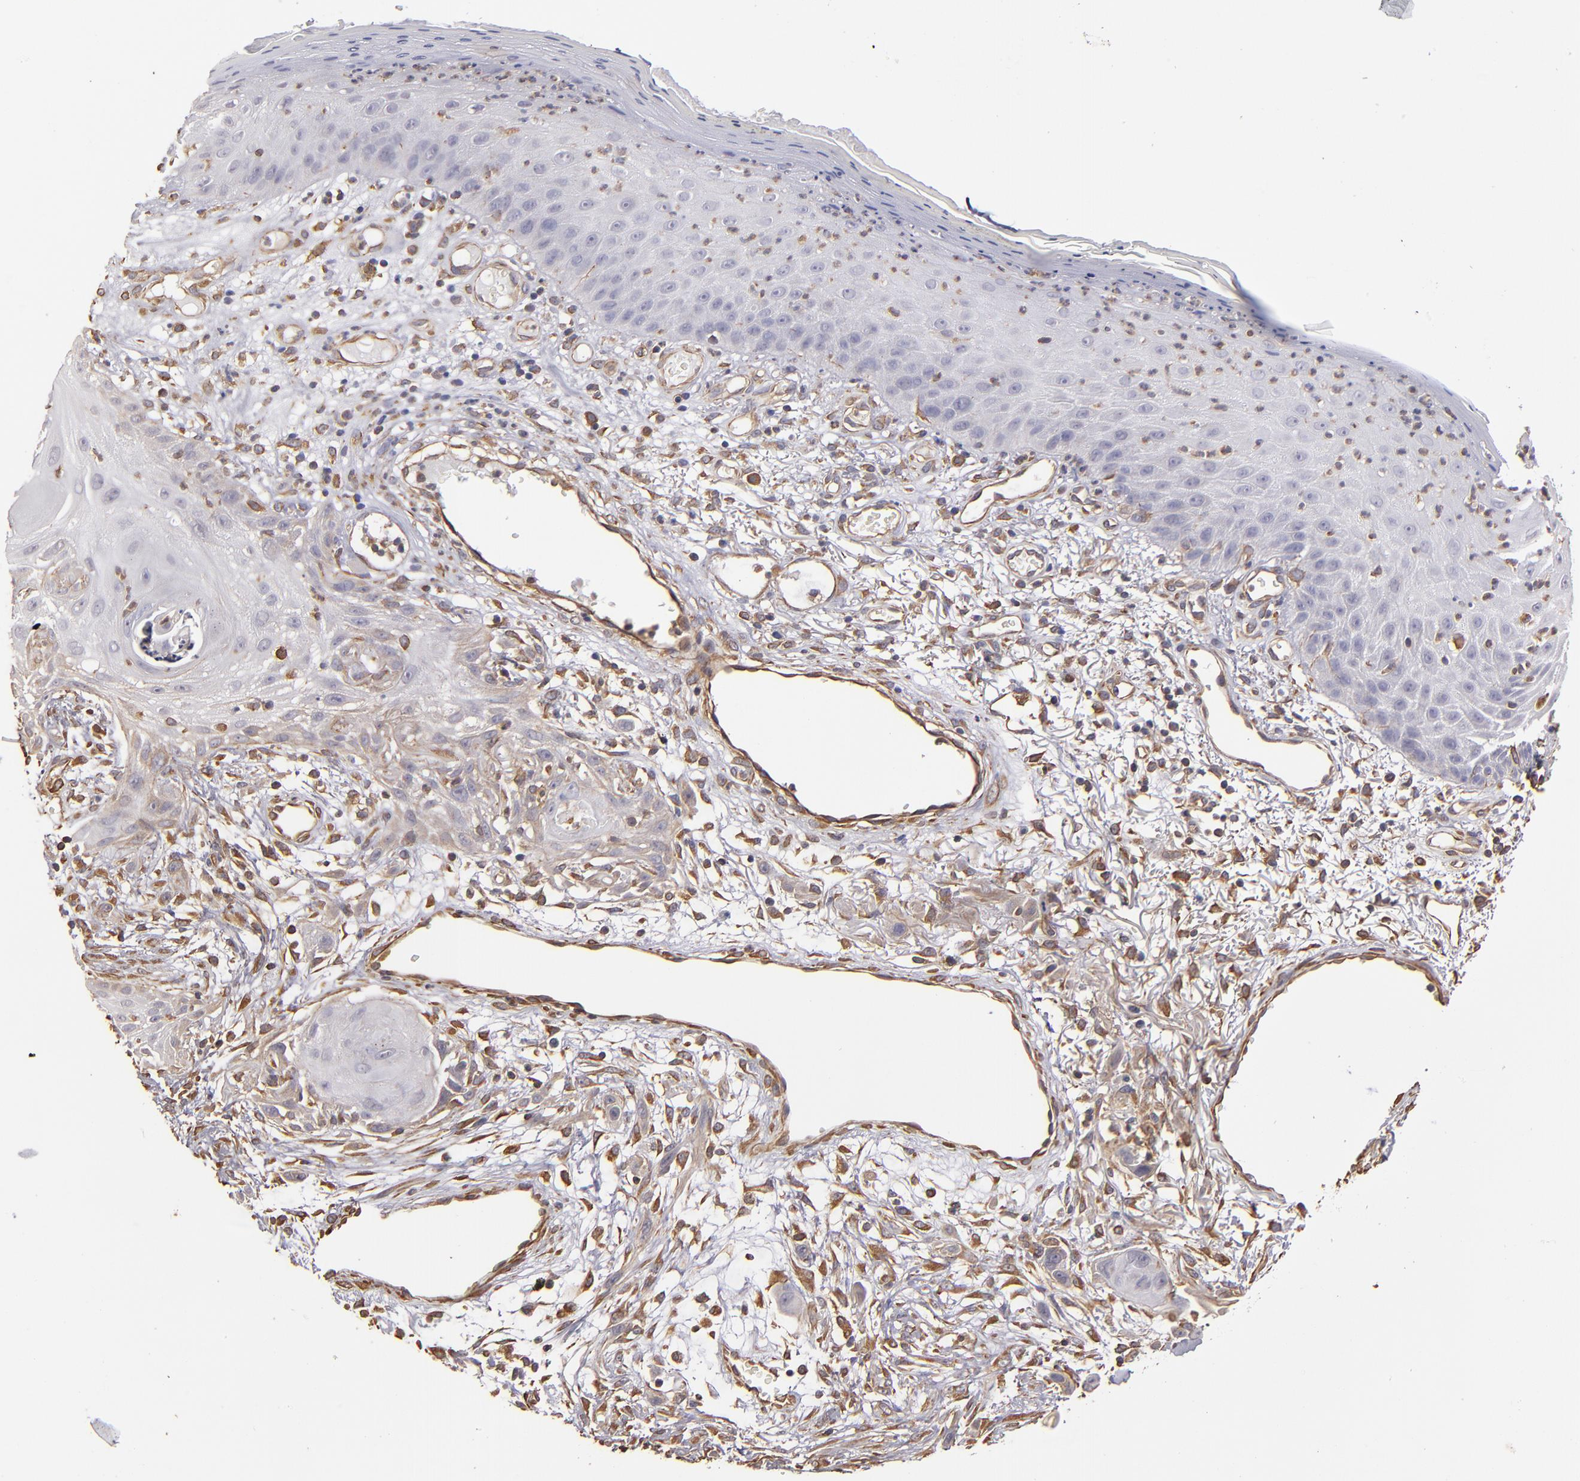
{"staining": {"intensity": "negative", "quantity": "none", "location": "none"}, "tissue": "skin cancer", "cell_type": "Tumor cells", "image_type": "cancer", "snomed": [{"axis": "morphology", "description": "Squamous cell carcinoma, NOS"}, {"axis": "topography", "description": "Skin"}], "caption": "DAB immunohistochemical staining of human skin cancer (squamous cell carcinoma) demonstrates no significant staining in tumor cells.", "gene": "ABCC1", "patient": {"sex": "female", "age": 59}}